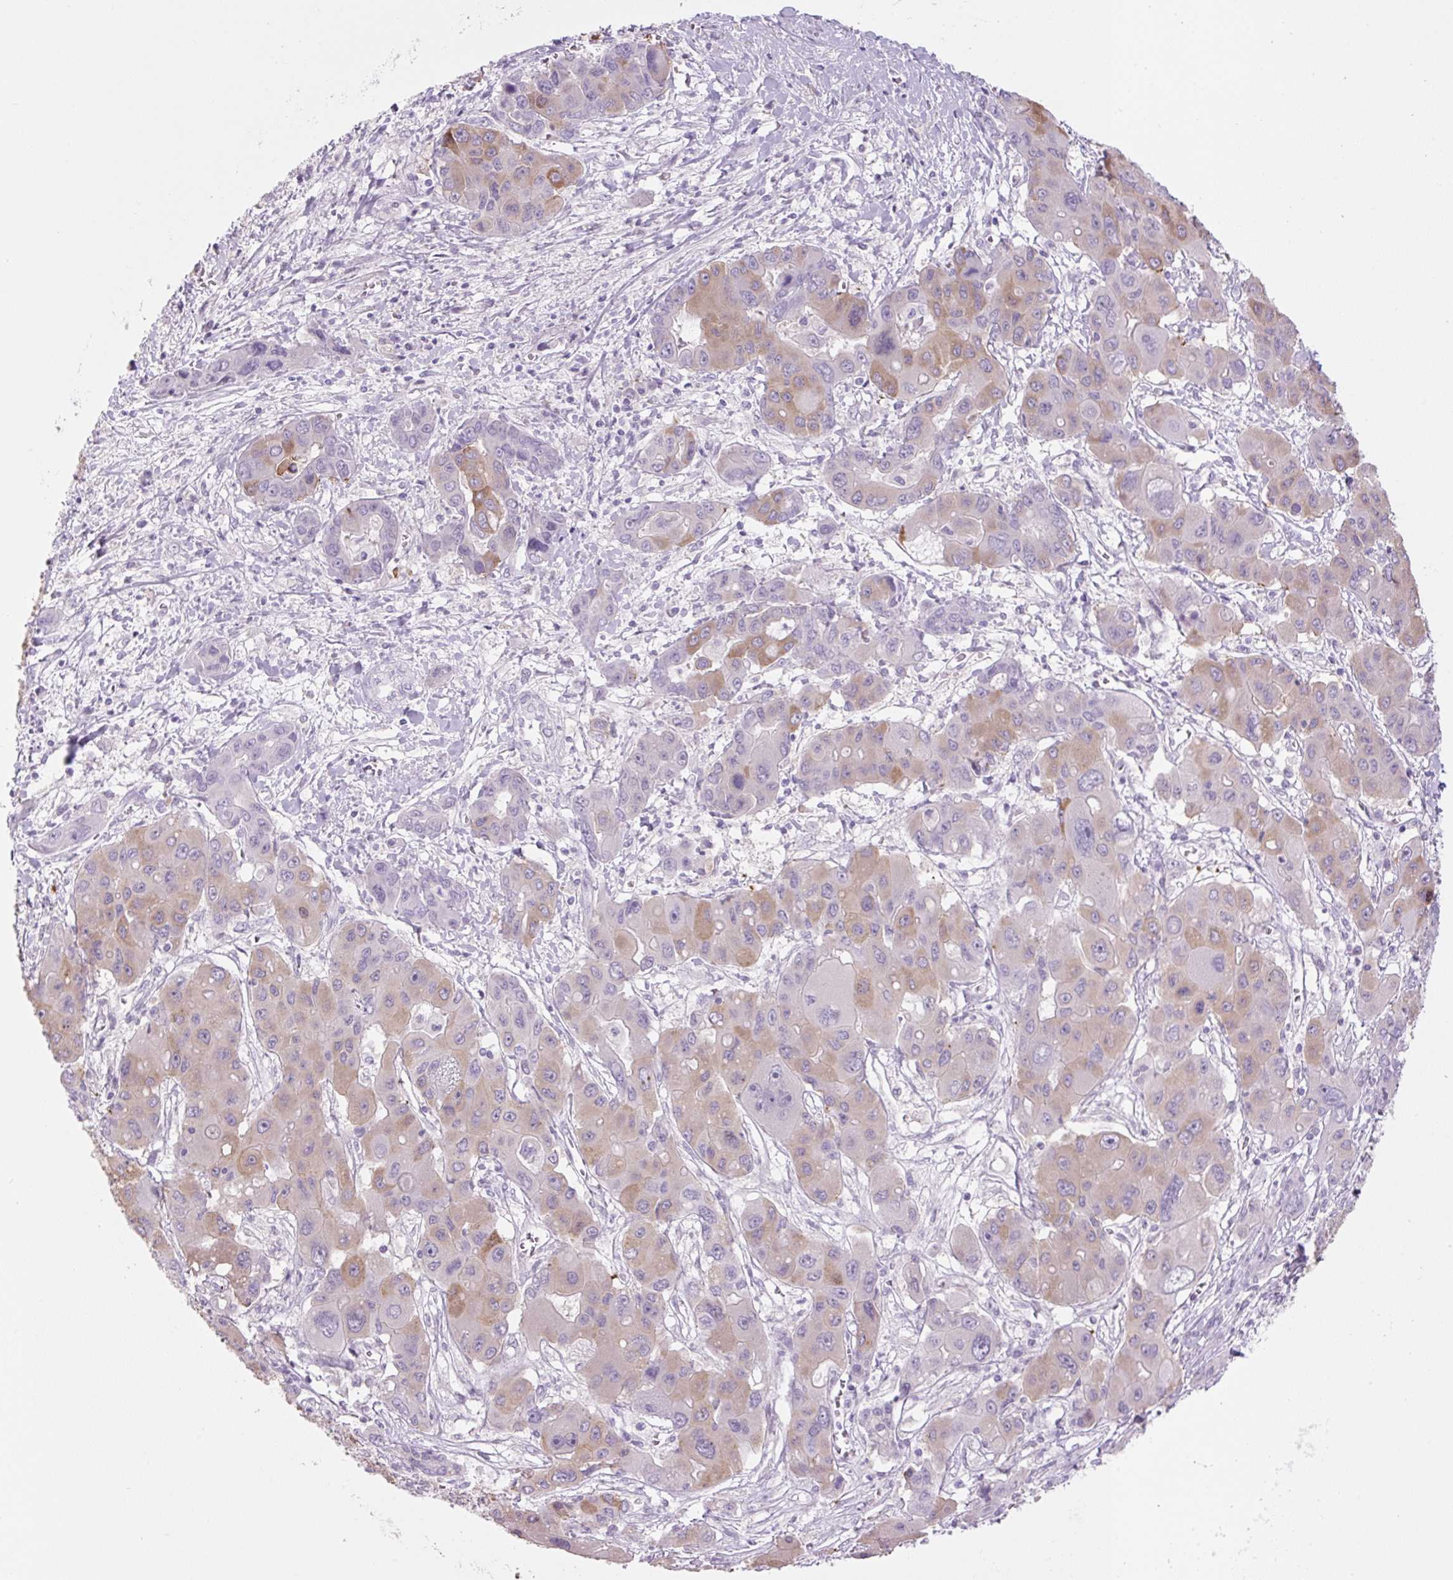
{"staining": {"intensity": "moderate", "quantity": "25%-75%", "location": "cytoplasmic/membranous"}, "tissue": "liver cancer", "cell_type": "Tumor cells", "image_type": "cancer", "snomed": [{"axis": "morphology", "description": "Cholangiocarcinoma"}, {"axis": "topography", "description": "Liver"}], "caption": "Immunohistochemistry histopathology image of neoplastic tissue: liver cholangiocarcinoma stained using IHC reveals medium levels of moderate protein expression localized specifically in the cytoplasmic/membranous of tumor cells, appearing as a cytoplasmic/membranous brown color.", "gene": "COL9A2", "patient": {"sex": "male", "age": 67}}